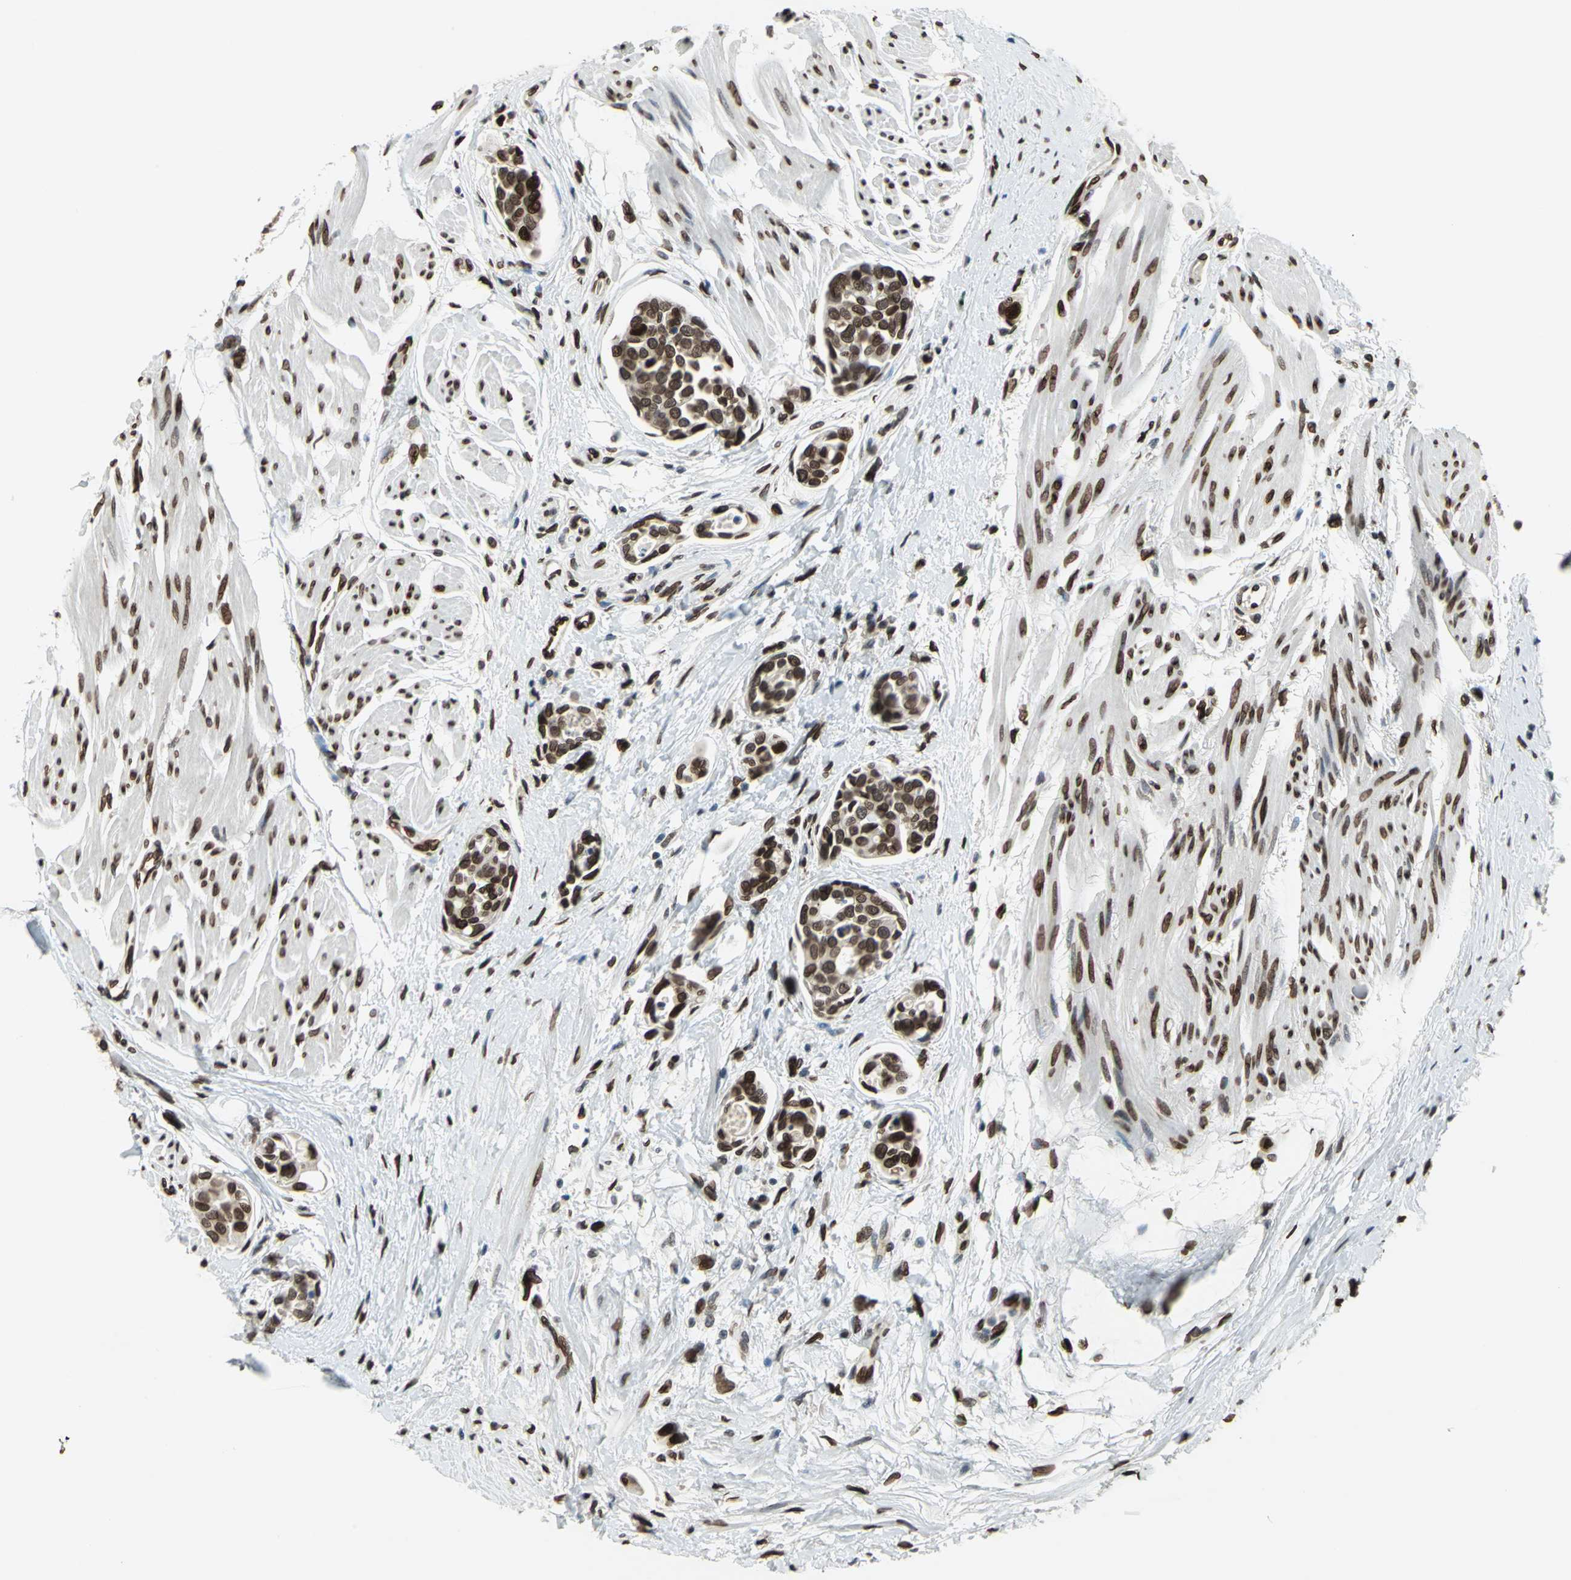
{"staining": {"intensity": "strong", "quantity": ">75%", "location": "nuclear"}, "tissue": "urothelial cancer", "cell_type": "Tumor cells", "image_type": "cancer", "snomed": [{"axis": "morphology", "description": "Urothelial carcinoma, High grade"}, {"axis": "topography", "description": "Urinary bladder"}], "caption": "A brown stain shows strong nuclear expression of a protein in human high-grade urothelial carcinoma tumor cells.", "gene": "ISY1", "patient": {"sex": "male", "age": 78}}